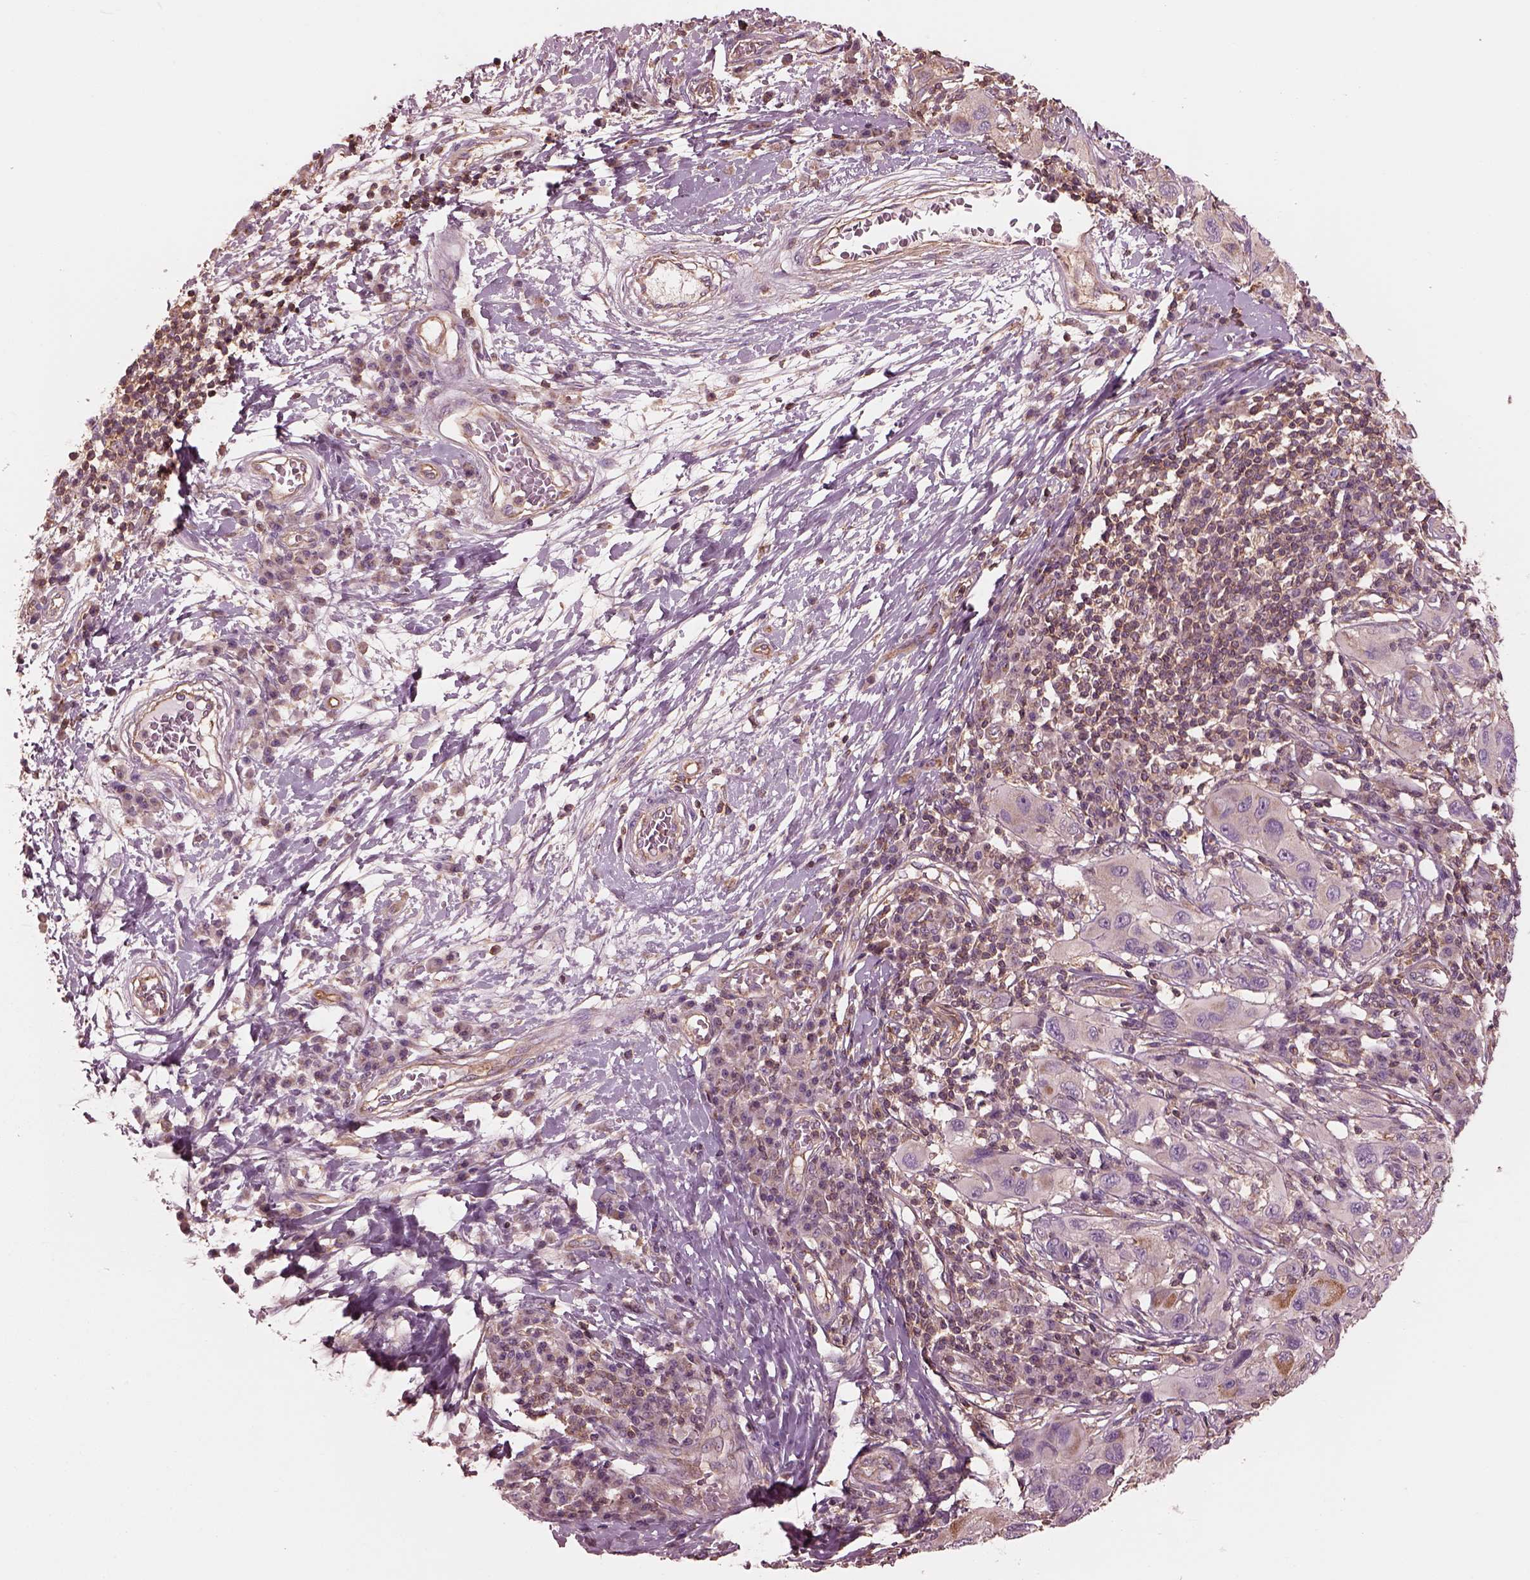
{"staining": {"intensity": "weak", "quantity": "<25%", "location": "cytoplasmic/membranous"}, "tissue": "melanoma", "cell_type": "Tumor cells", "image_type": "cancer", "snomed": [{"axis": "morphology", "description": "Malignant melanoma, NOS"}, {"axis": "topography", "description": "Skin"}], "caption": "Histopathology image shows no significant protein staining in tumor cells of malignant melanoma.", "gene": "STK33", "patient": {"sex": "male", "age": 53}}